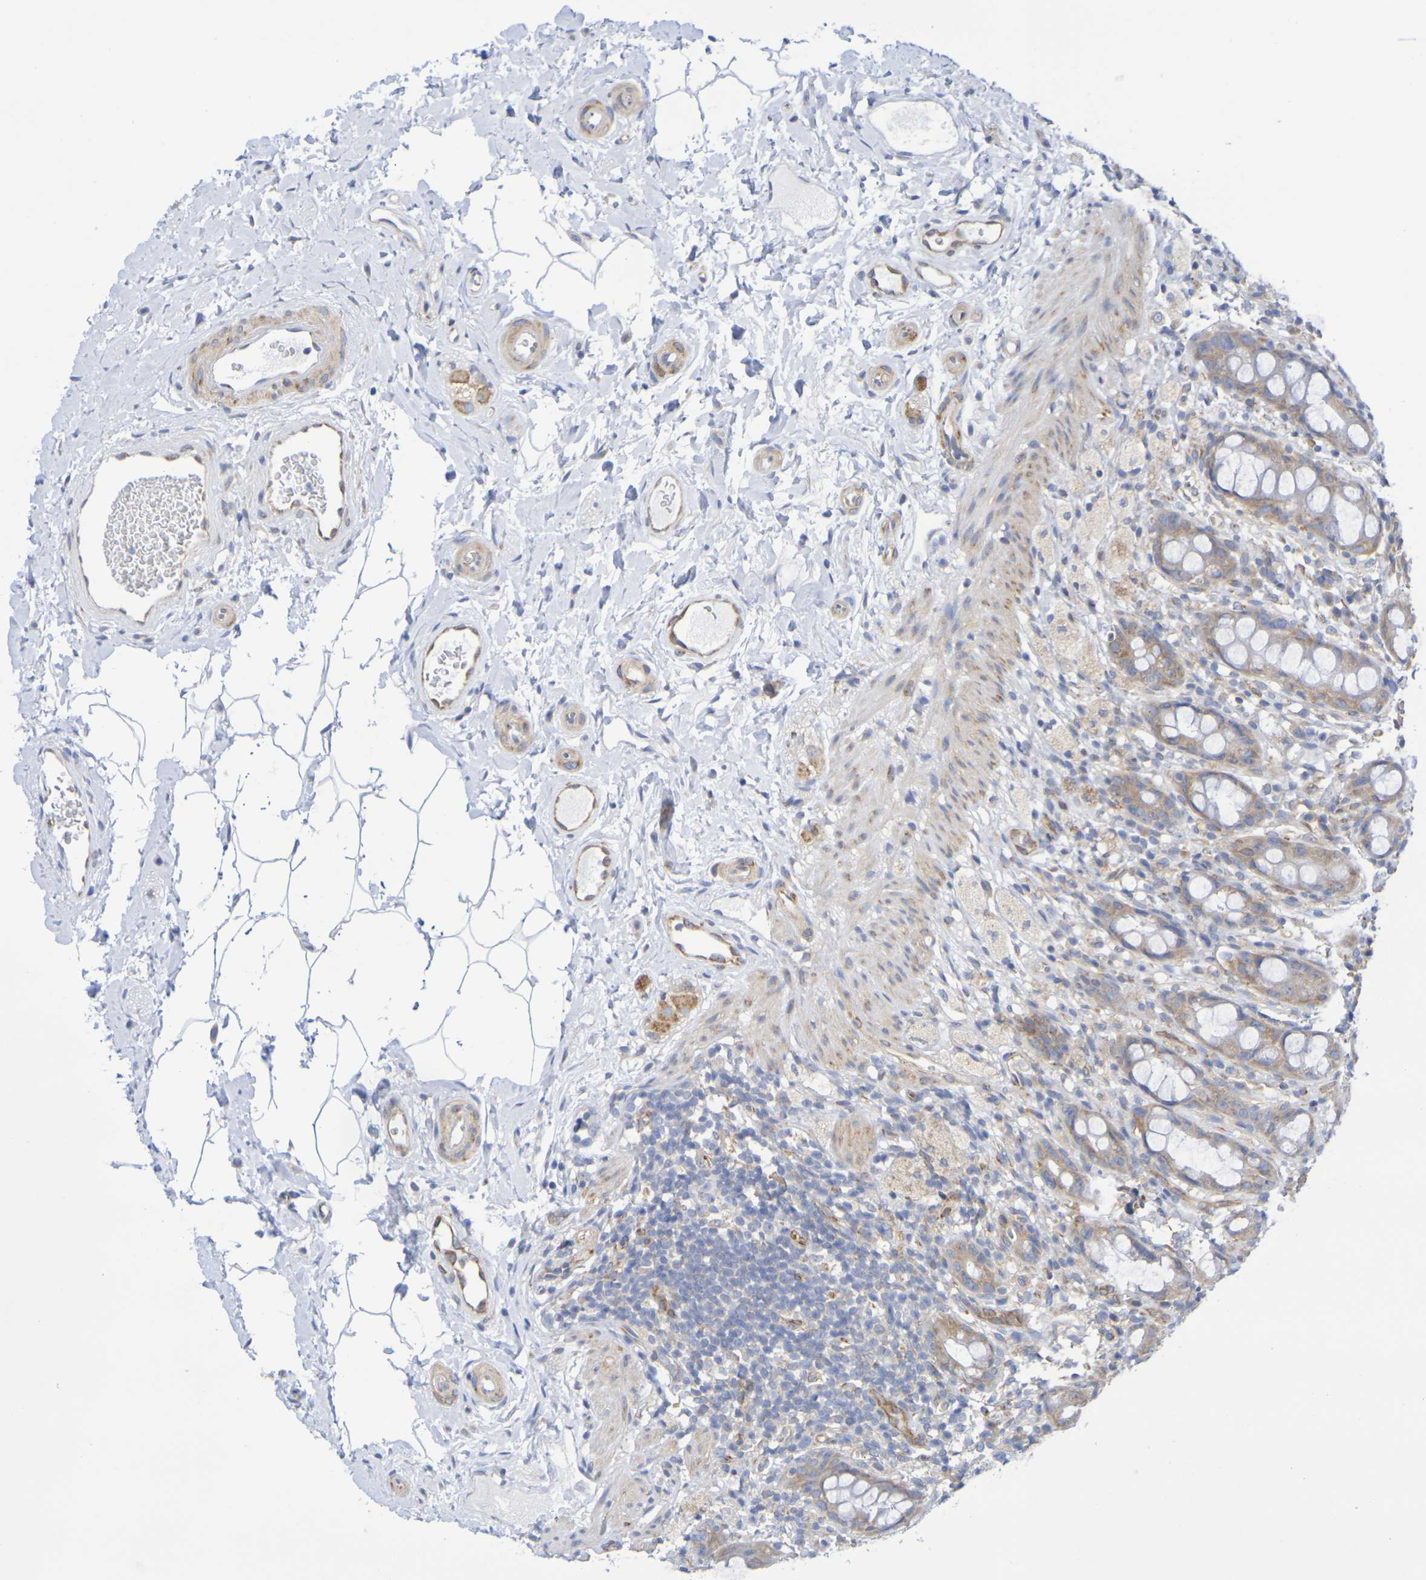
{"staining": {"intensity": "moderate", "quantity": ">75%", "location": "cytoplasmic/membranous"}, "tissue": "rectum", "cell_type": "Glandular cells", "image_type": "normal", "snomed": [{"axis": "morphology", "description": "Normal tissue, NOS"}, {"axis": "topography", "description": "Rectum"}], "caption": "Normal rectum was stained to show a protein in brown. There is medium levels of moderate cytoplasmic/membranous expression in about >75% of glandular cells. (Brightfield microscopy of DAB IHC at high magnification).", "gene": "TMCC3", "patient": {"sex": "male", "age": 44}}